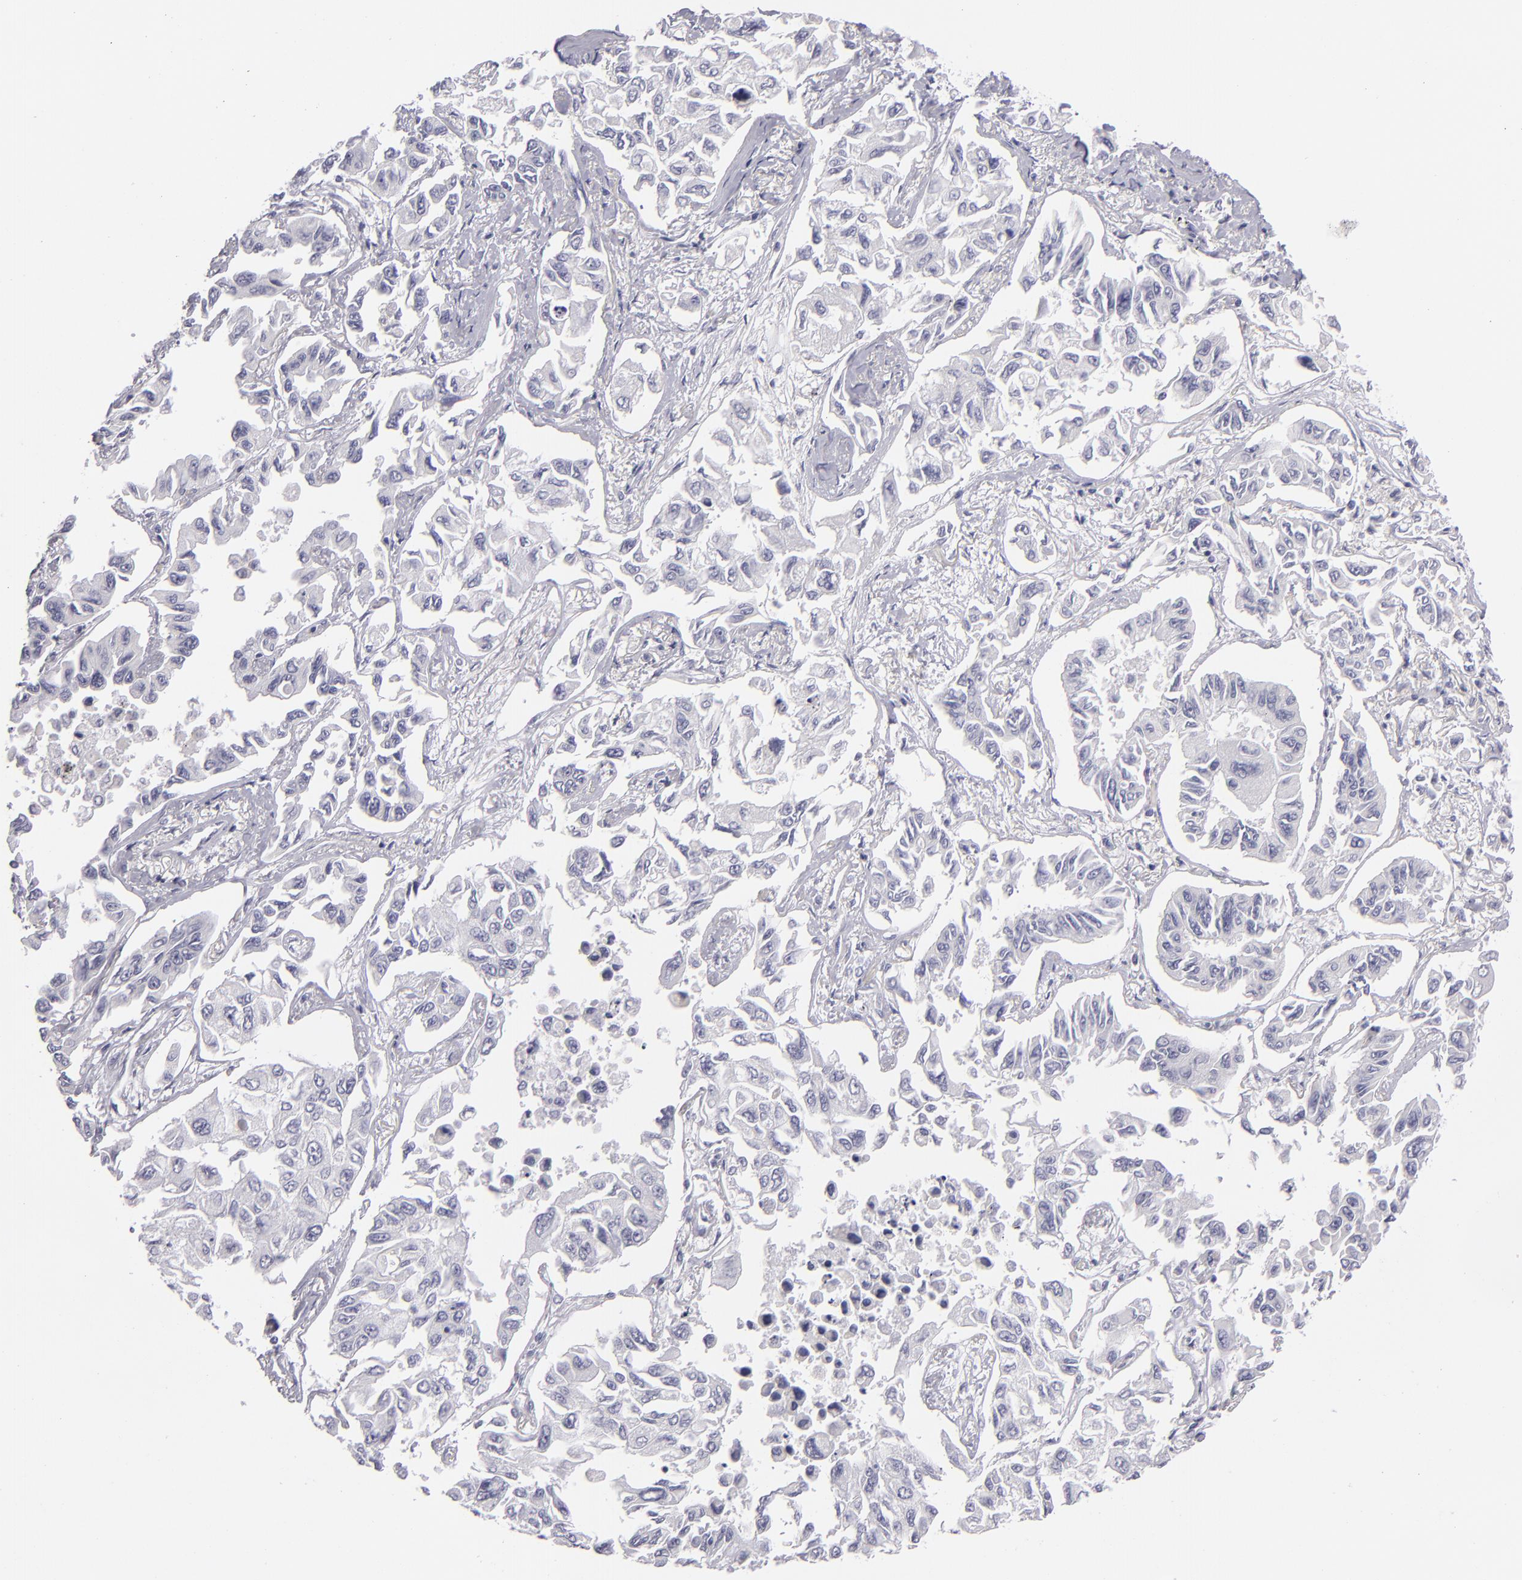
{"staining": {"intensity": "negative", "quantity": "none", "location": "none"}, "tissue": "lung cancer", "cell_type": "Tumor cells", "image_type": "cancer", "snomed": [{"axis": "morphology", "description": "Adenocarcinoma, NOS"}, {"axis": "topography", "description": "Lung"}], "caption": "This is a image of immunohistochemistry staining of lung cancer, which shows no staining in tumor cells. (IHC, brightfield microscopy, high magnification).", "gene": "VIL1", "patient": {"sex": "male", "age": 64}}